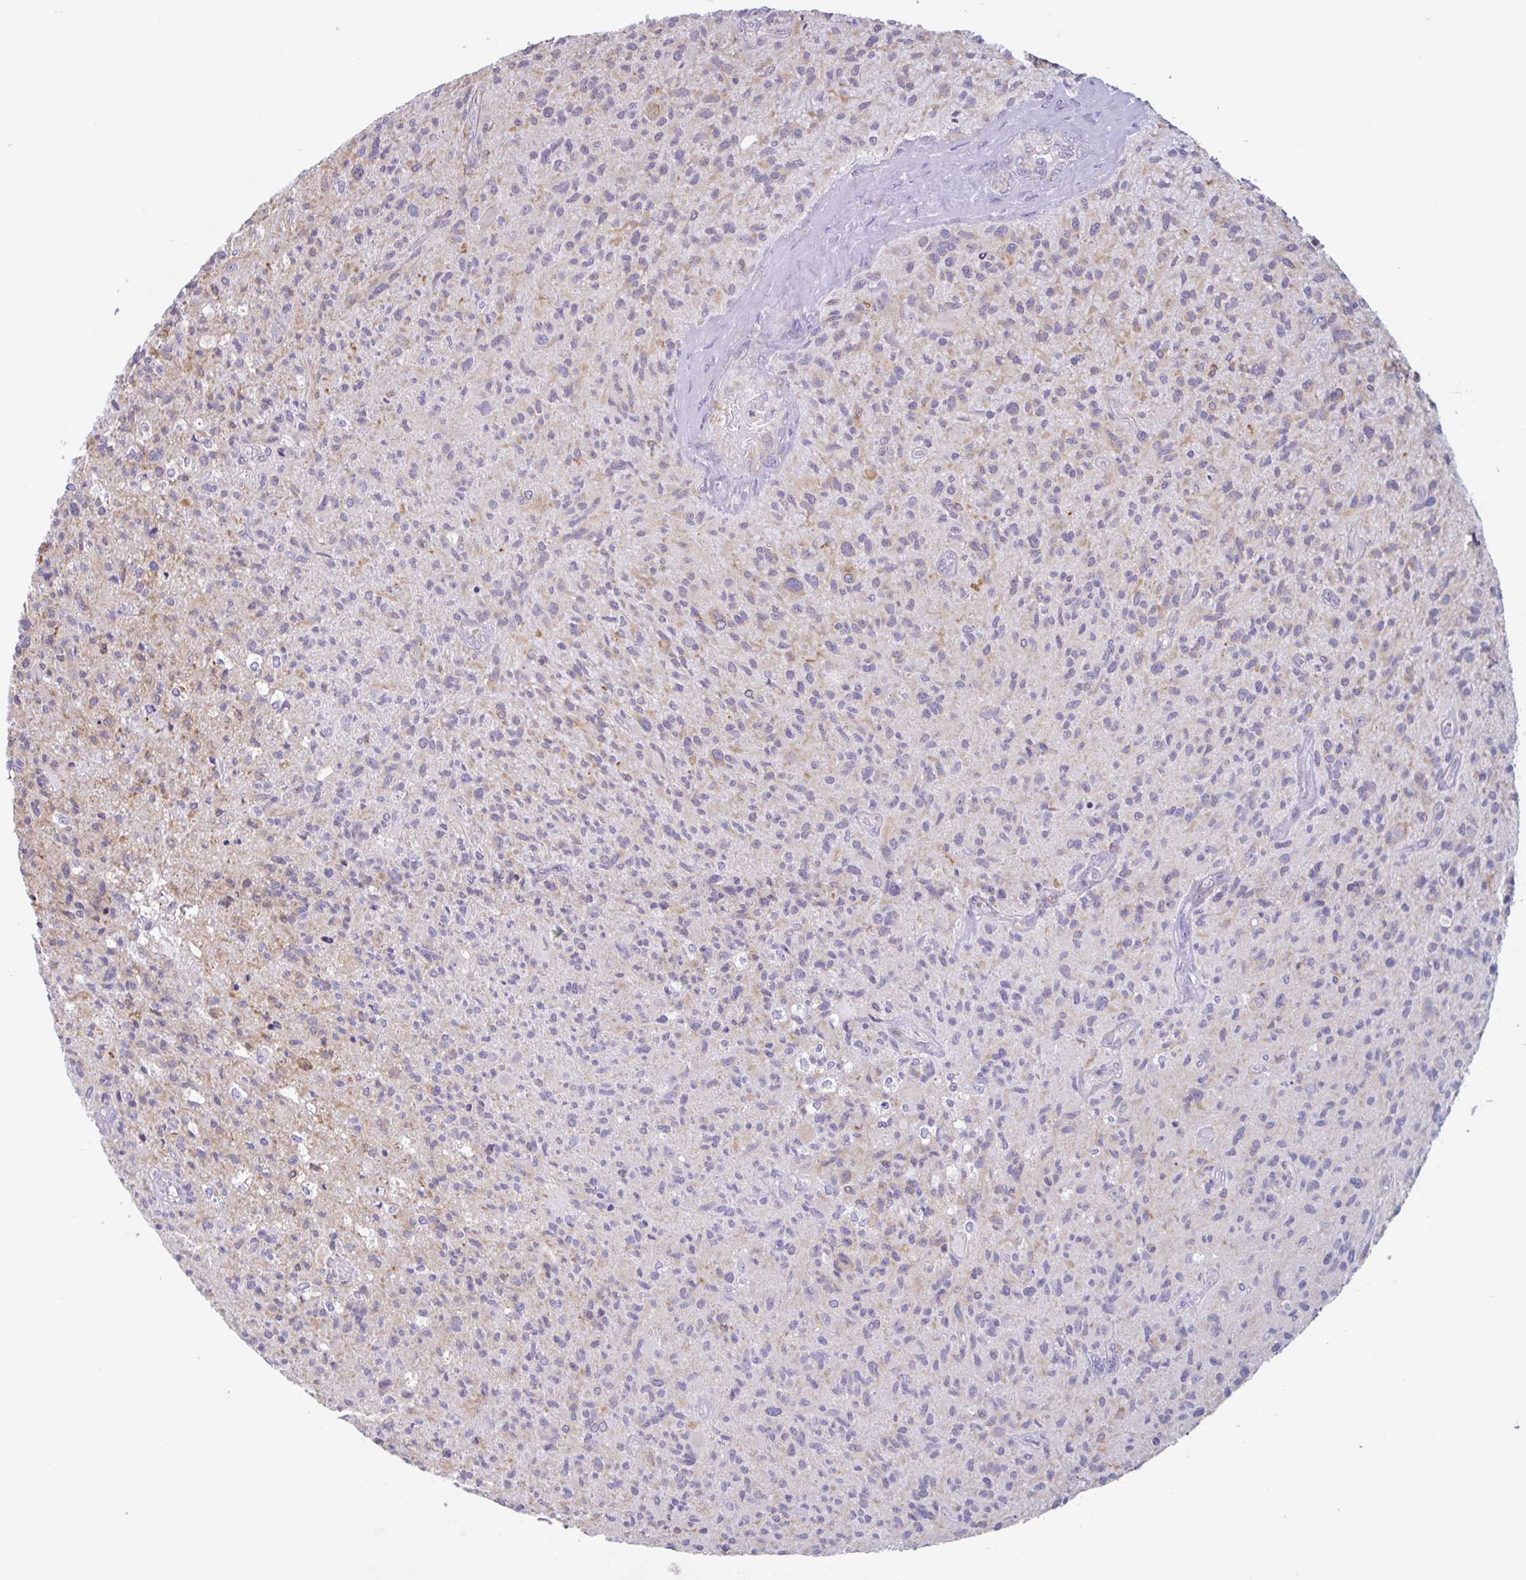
{"staining": {"intensity": "negative", "quantity": "none", "location": "none"}, "tissue": "glioma", "cell_type": "Tumor cells", "image_type": "cancer", "snomed": [{"axis": "morphology", "description": "Glioma, malignant, High grade"}, {"axis": "topography", "description": "Brain"}], "caption": "Glioma was stained to show a protein in brown. There is no significant expression in tumor cells.", "gene": "DOK4", "patient": {"sex": "female", "age": 70}}